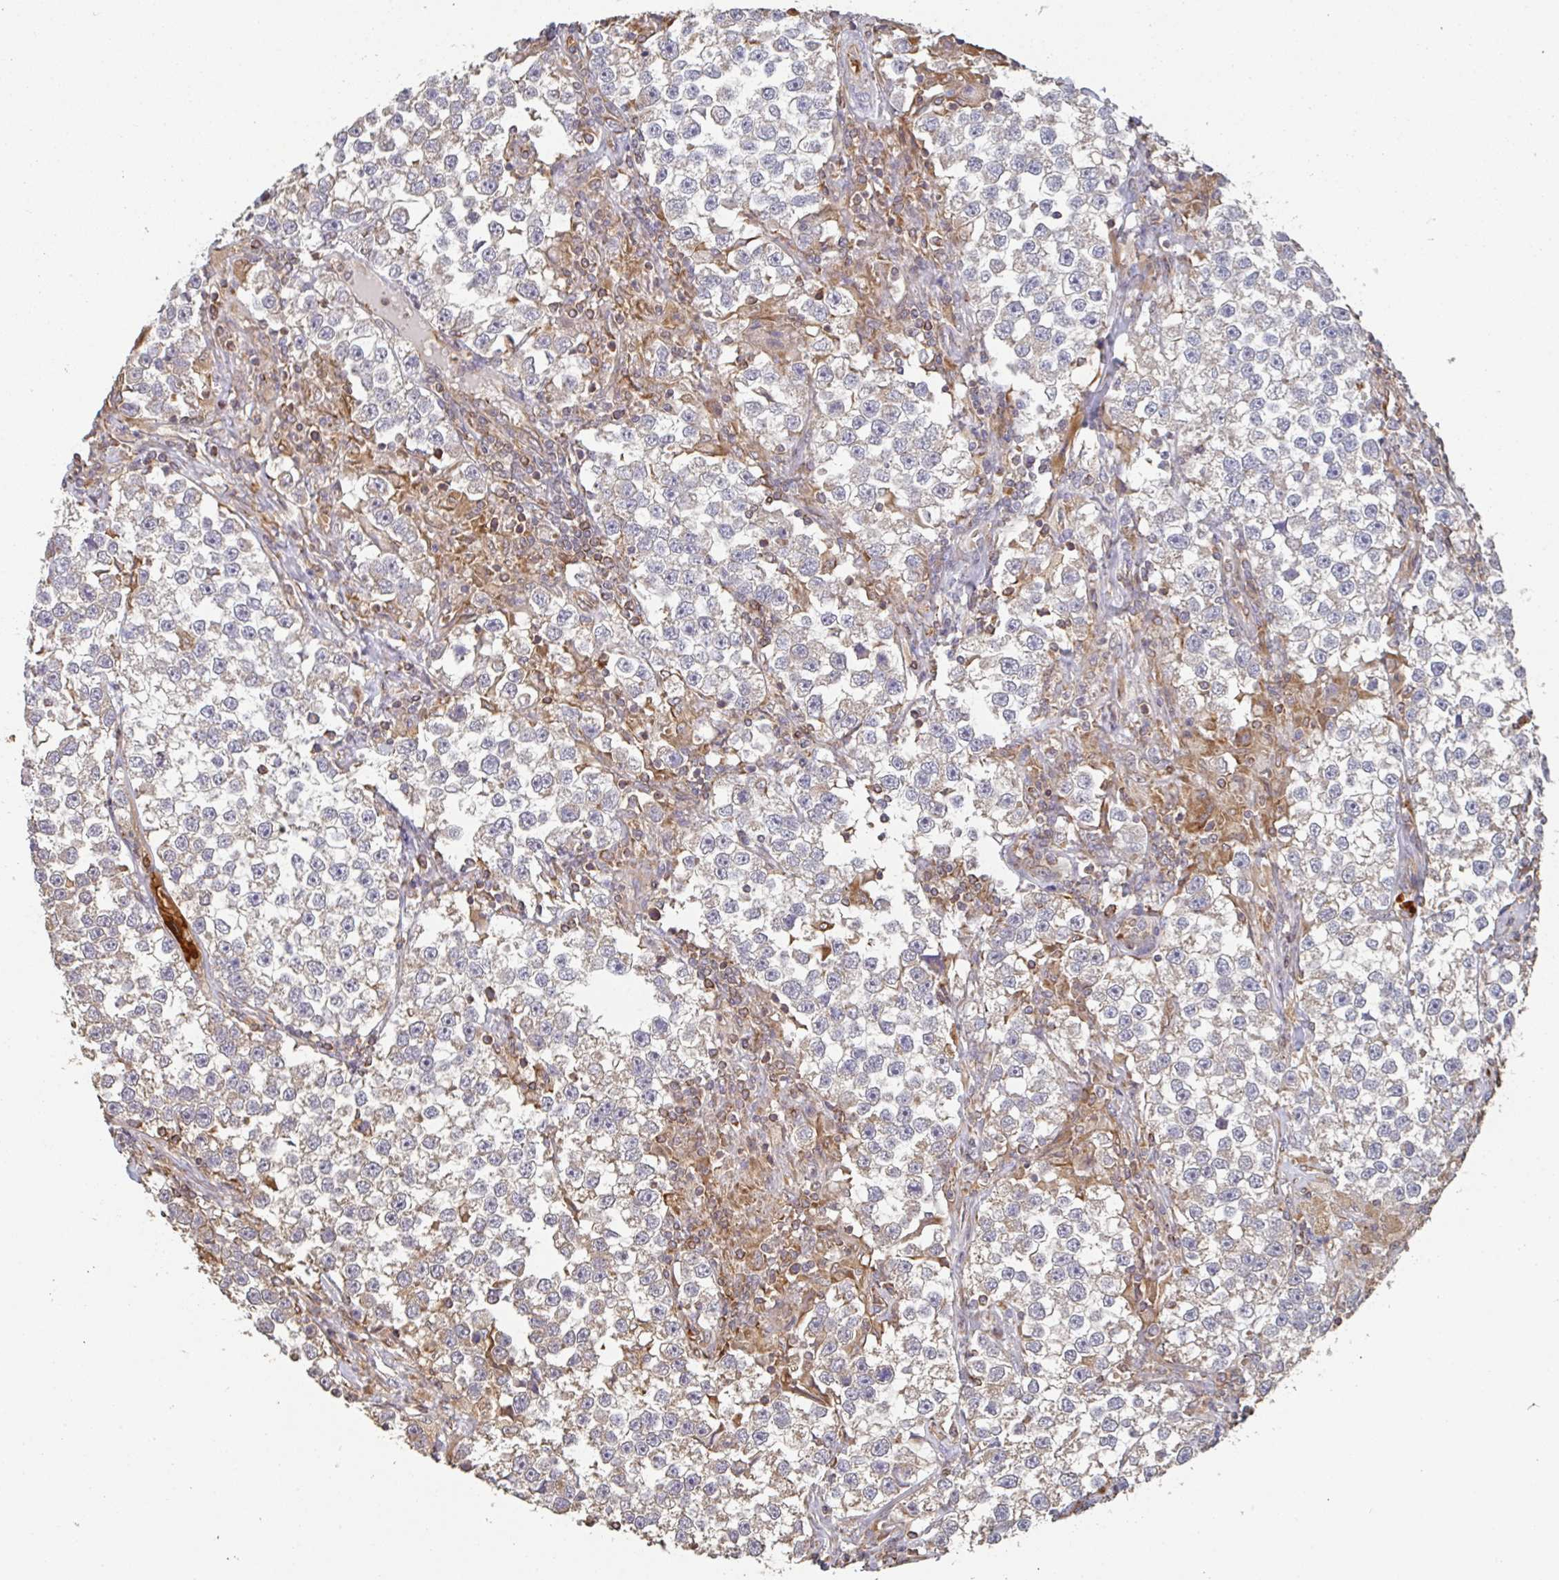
{"staining": {"intensity": "weak", "quantity": "<25%", "location": "cytoplasmic/membranous"}, "tissue": "testis cancer", "cell_type": "Tumor cells", "image_type": "cancer", "snomed": [{"axis": "morphology", "description": "Seminoma, NOS"}, {"axis": "topography", "description": "Testis"}], "caption": "Protein analysis of testis seminoma reveals no significant staining in tumor cells. Nuclei are stained in blue.", "gene": "POLG", "patient": {"sex": "male", "age": 46}}